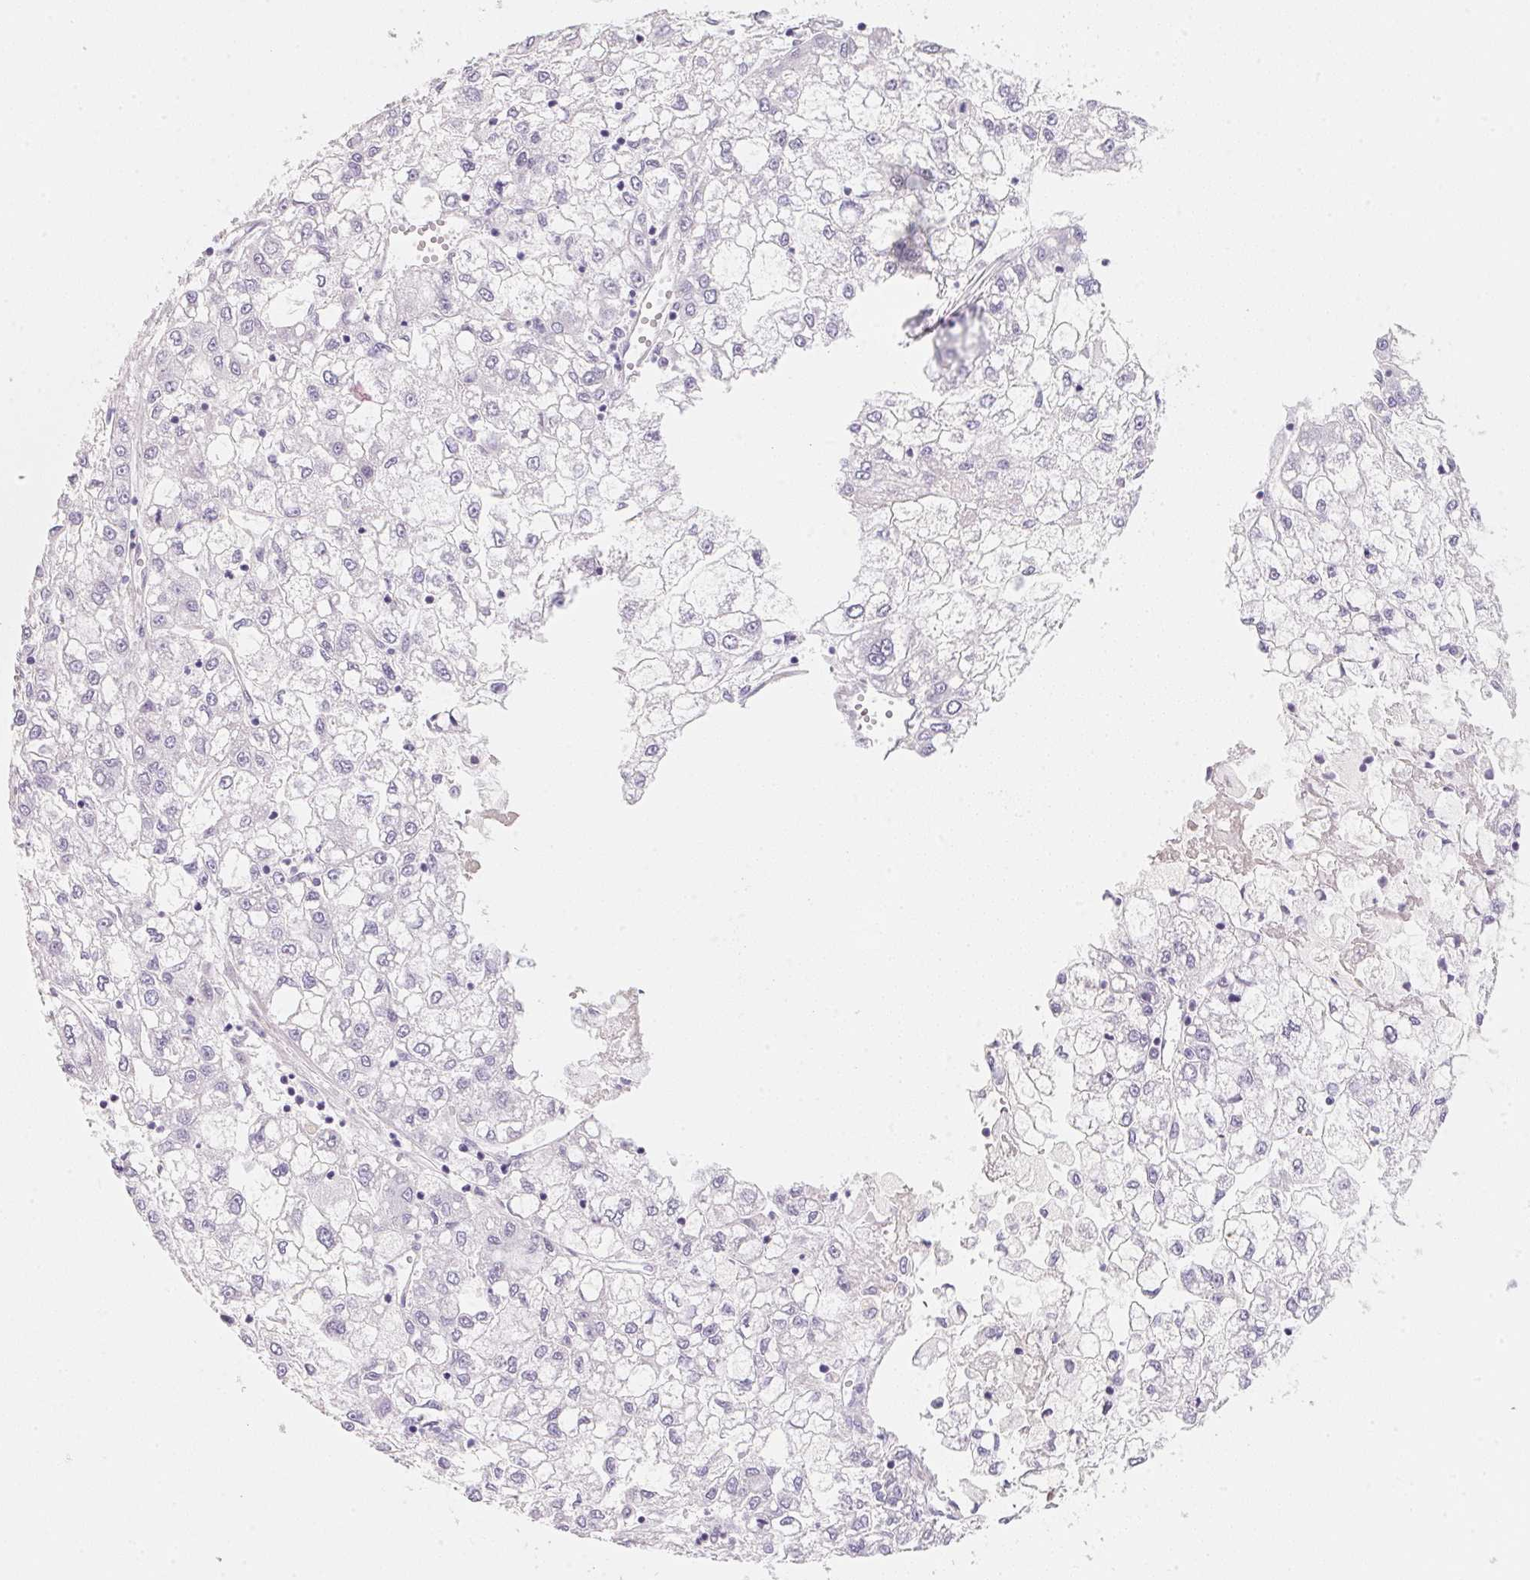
{"staining": {"intensity": "negative", "quantity": "none", "location": "none"}, "tissue": "liver cancer", "cell_type": "Tumor cells", "image_type": "cancer", "snomed": [{"axis": "morphology", "description": "Carcinoma, Hepatocellular, NOS"}, {"axis": "topography", "description": "Liver"}], "caption": "IHC of human hepatocellular carcinoma (liver) shows no positivity in tumor cells.", "gene": "ACP3", "patient": {"sex": "male", "age": 40}}